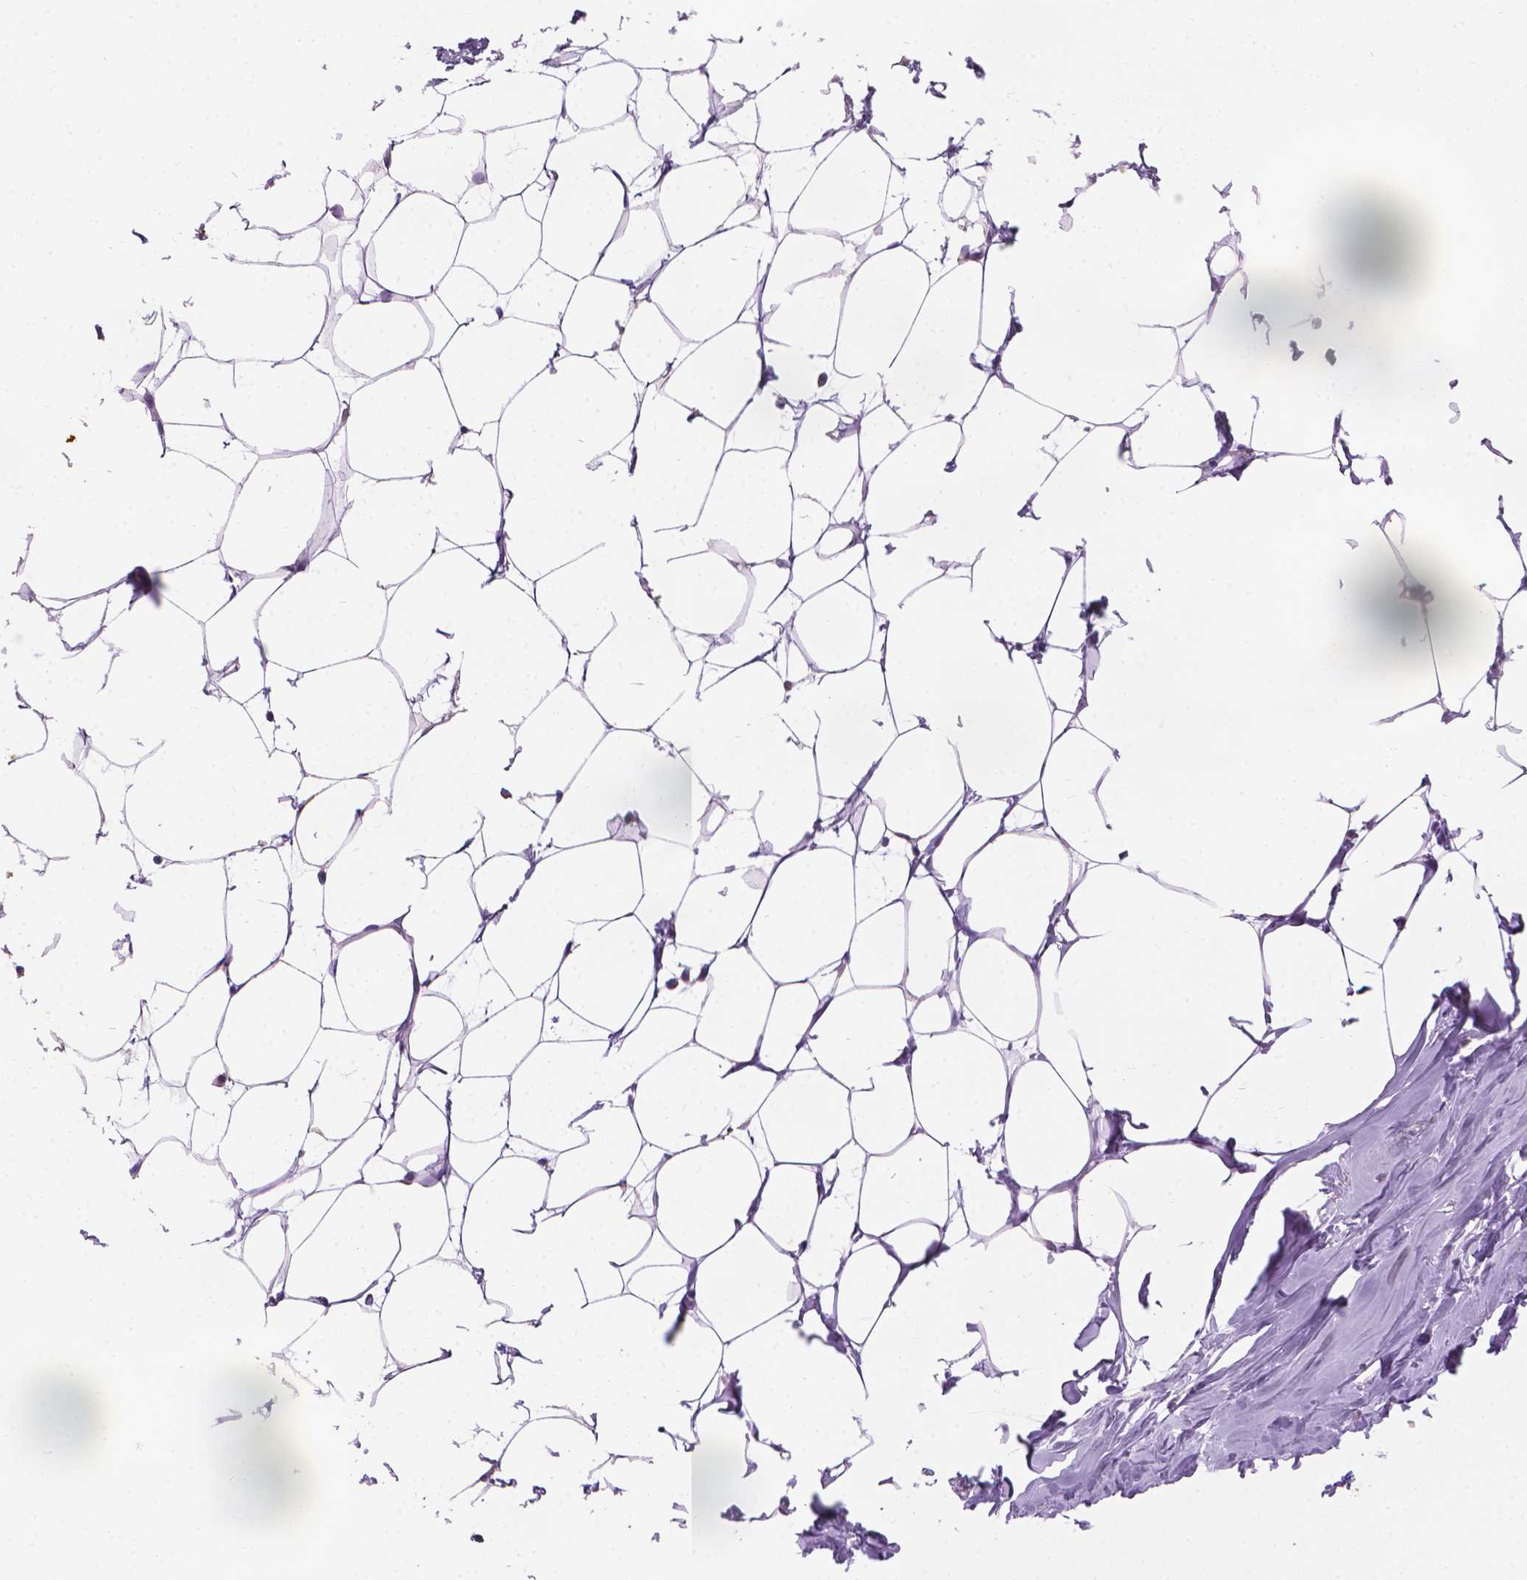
{"staining": {"intensity": "negative", "quantity": "none", "location": "none"}, "tissue": "breast", "cell_type": "Adipocytes", "image_type": "normal", "snomed": [{"axis": "morphology", "description": "Normal tissue, NOS"}, {"axis": "topography", "description": "Breast"}], "caption": "DAB (3,3'-diaminobenzidine) immunohistochemical staining of benign human breast demonstrates no significant staining in adipocytes. The staining is performed using DAB brown chromogen with nuclei counter-stained in using hematoxylin.", "gene": "TTC29", "patient": {"sex": "female", "age": 27}}